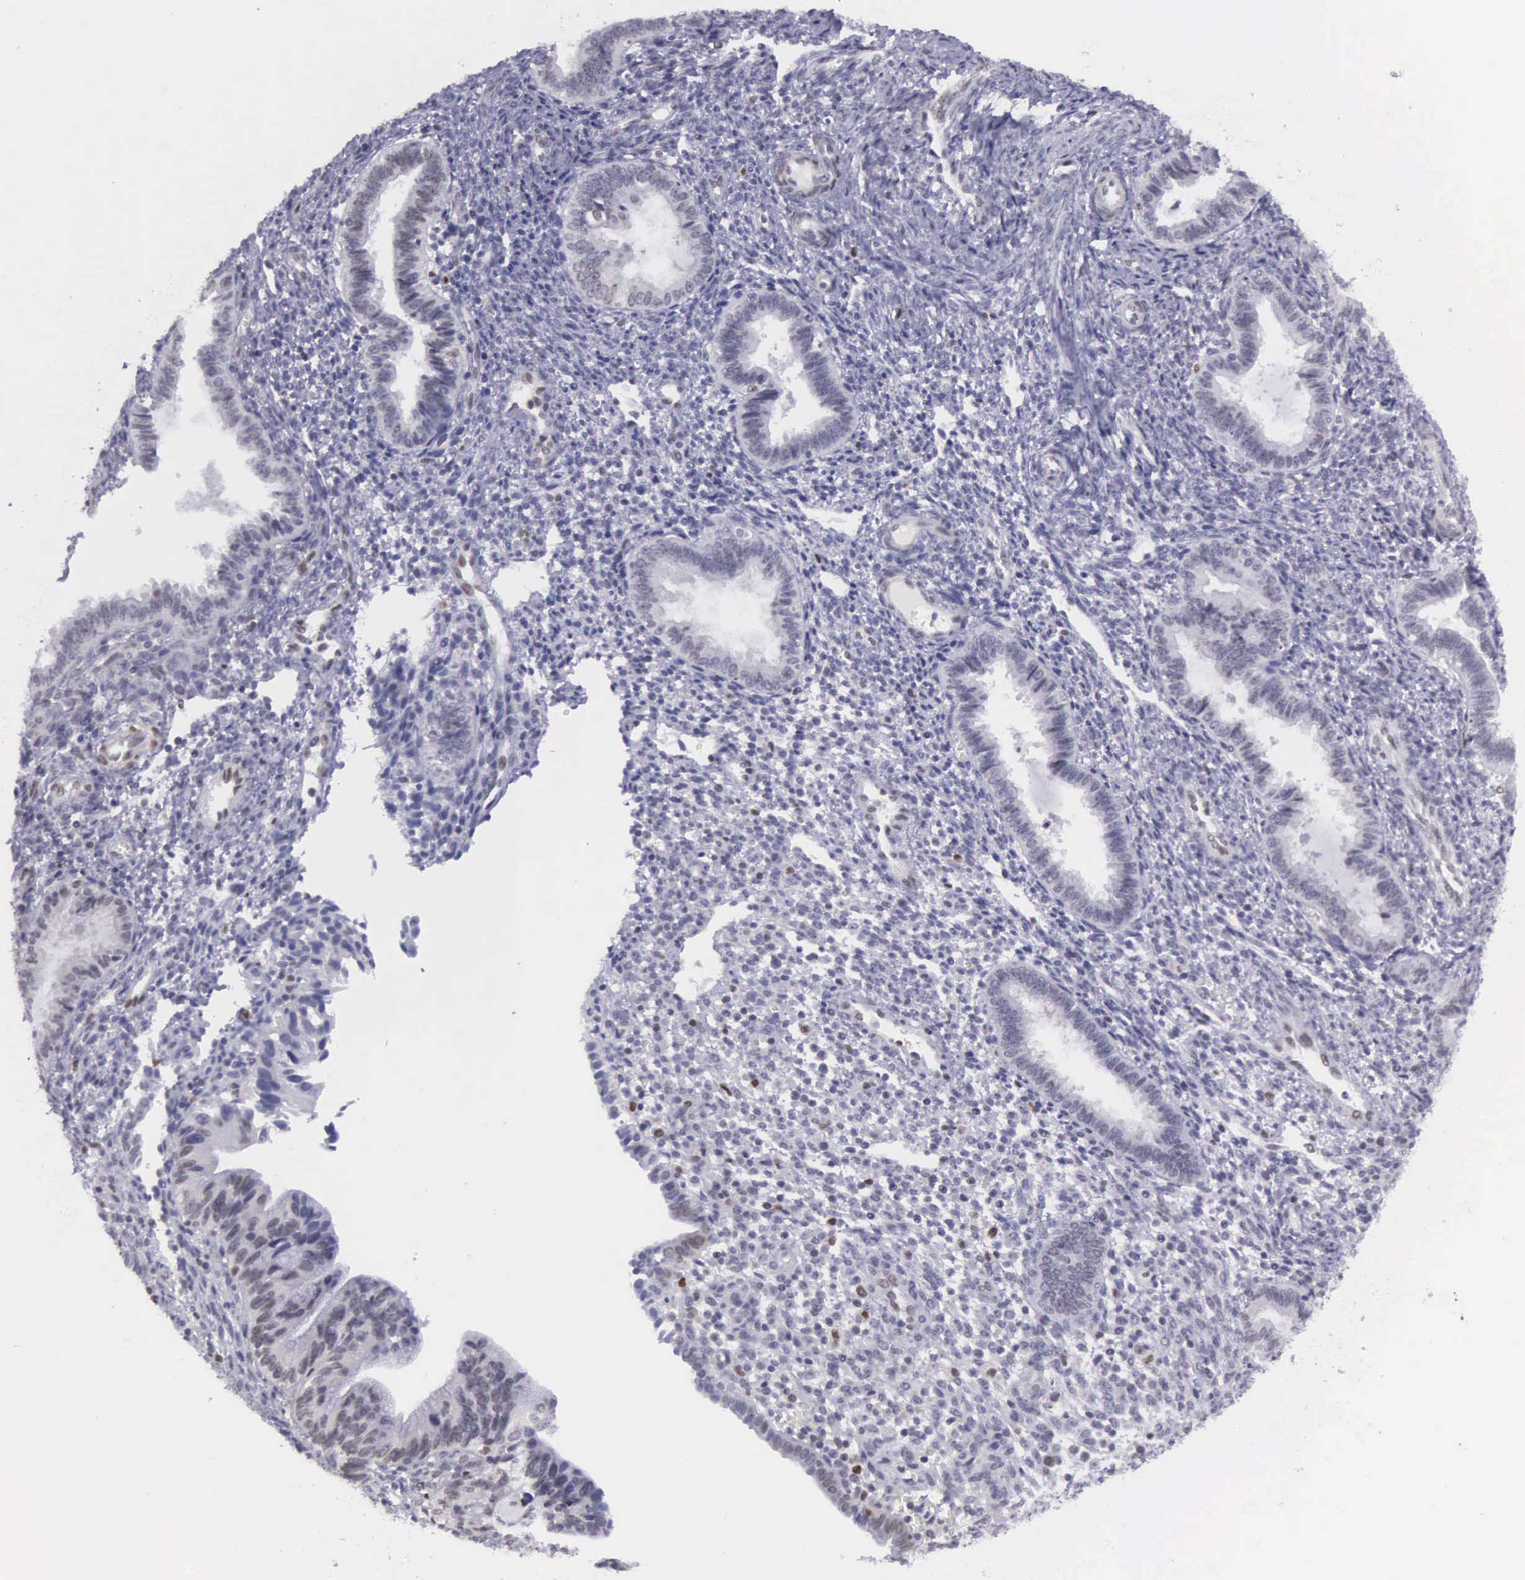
{"staining": {"intensity": "negative", "quantity": "none", "location": "none"}, "tissue": "endometrium", "cell_type": "Cells in endometrial stroma", "image_type": "normal", "snomed": [{"axis": "morphology", "description": "Normal tissue, NOS"}, {"axis": "topography", "description": "Endometrium"}], "caption": "DAB immunohistochemical staining of benign human endometrium displays no significant expression in cells in endometrial stroma.", "gene": "ETV6", "patient": {"sex": "female", "age": 36}}